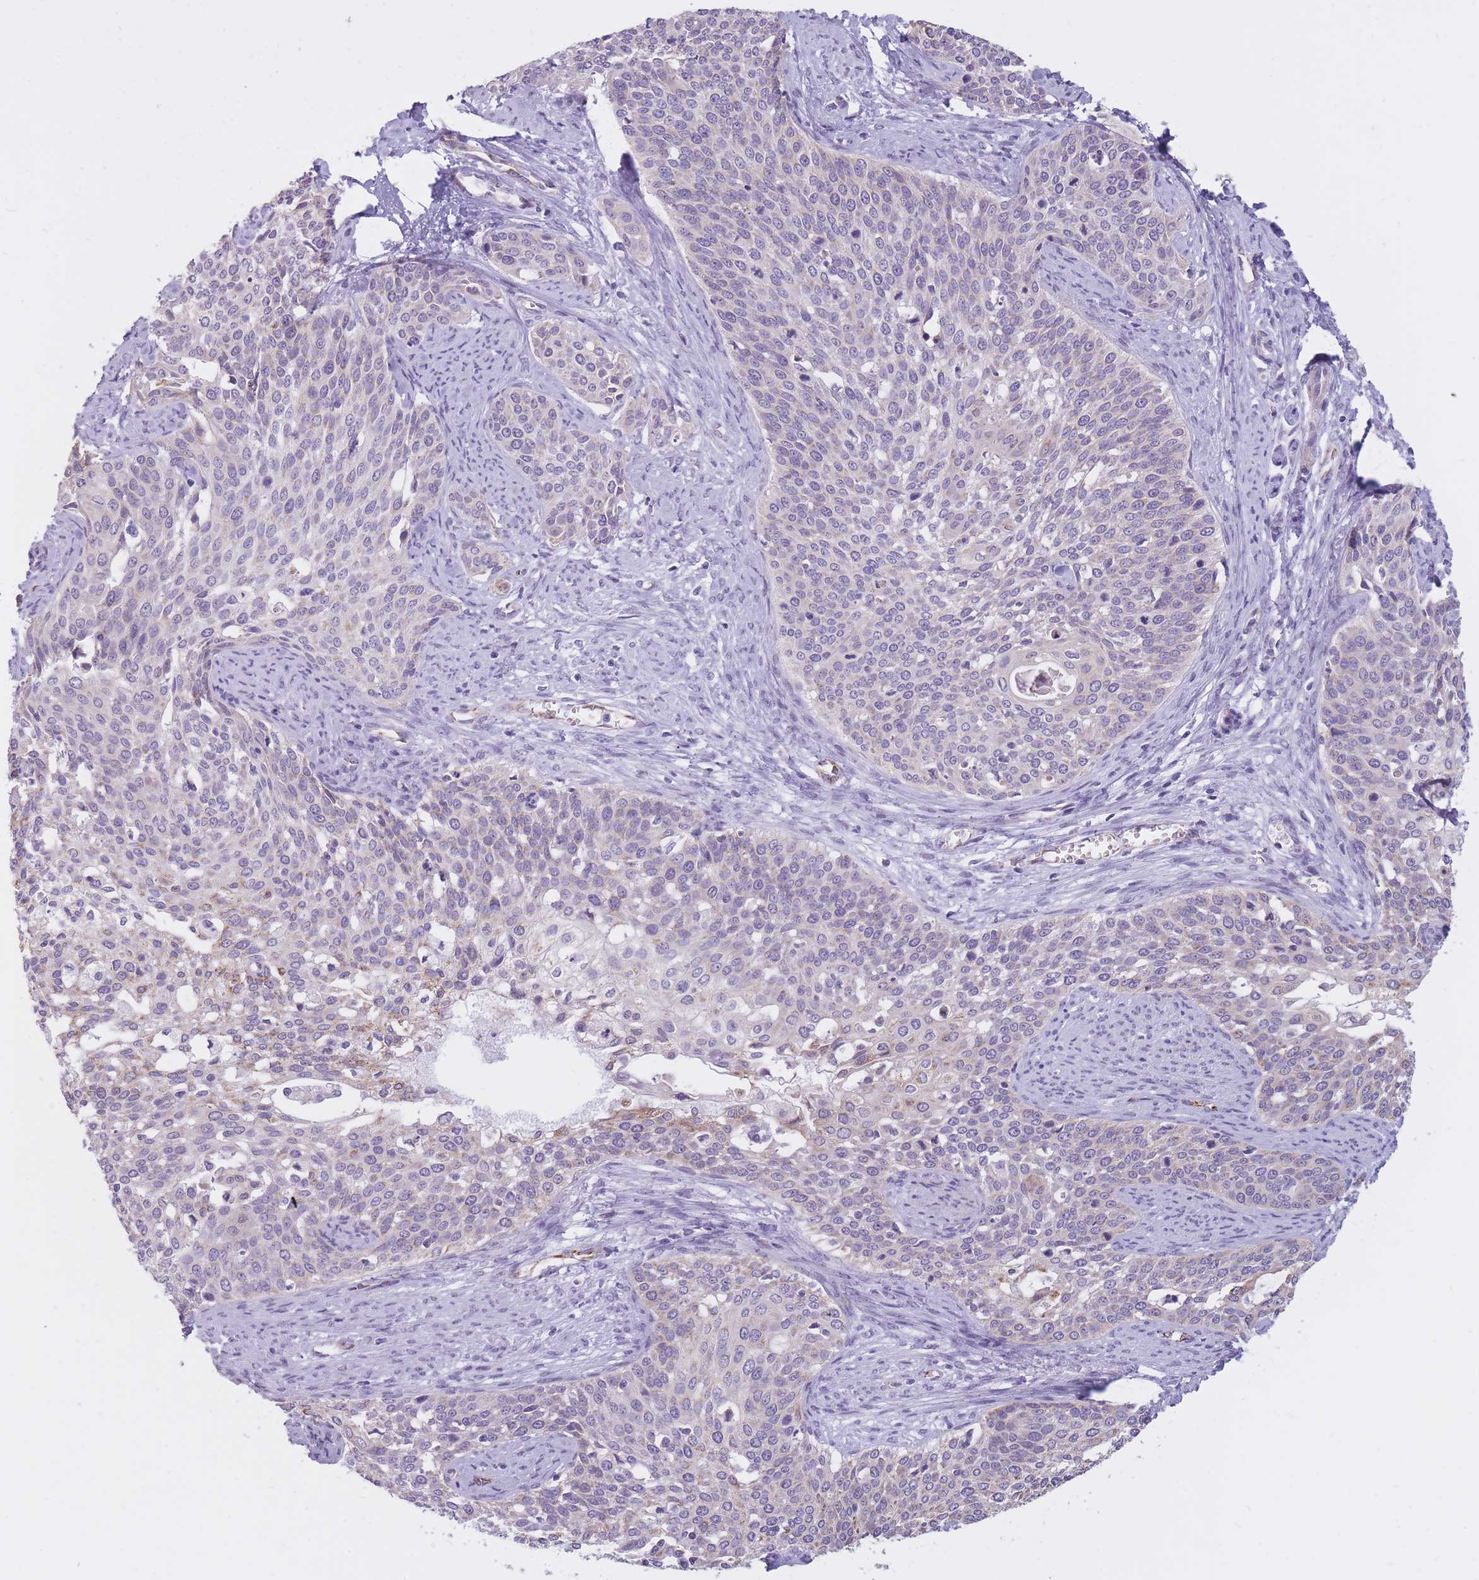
{"staining": {"intensity": "negative", "quantity": "none", "location": "none"}, "tissue": "cervical cancer", "cell_type": "Tumor cells", "image_type": "cancer", "snomed": [{"axis": "morphology", "description": "Squamous cell carcinoma, NOS"}, {"axis": "topography", "description": "Cervix"}], "caption": "Tumor cells show no significant staining in cervical squamous cell carcinoma. (IHC, brightfield microscopy, high magnification).", "gene": "RNF170", "patient": {"sex": "female", "age": 44}}